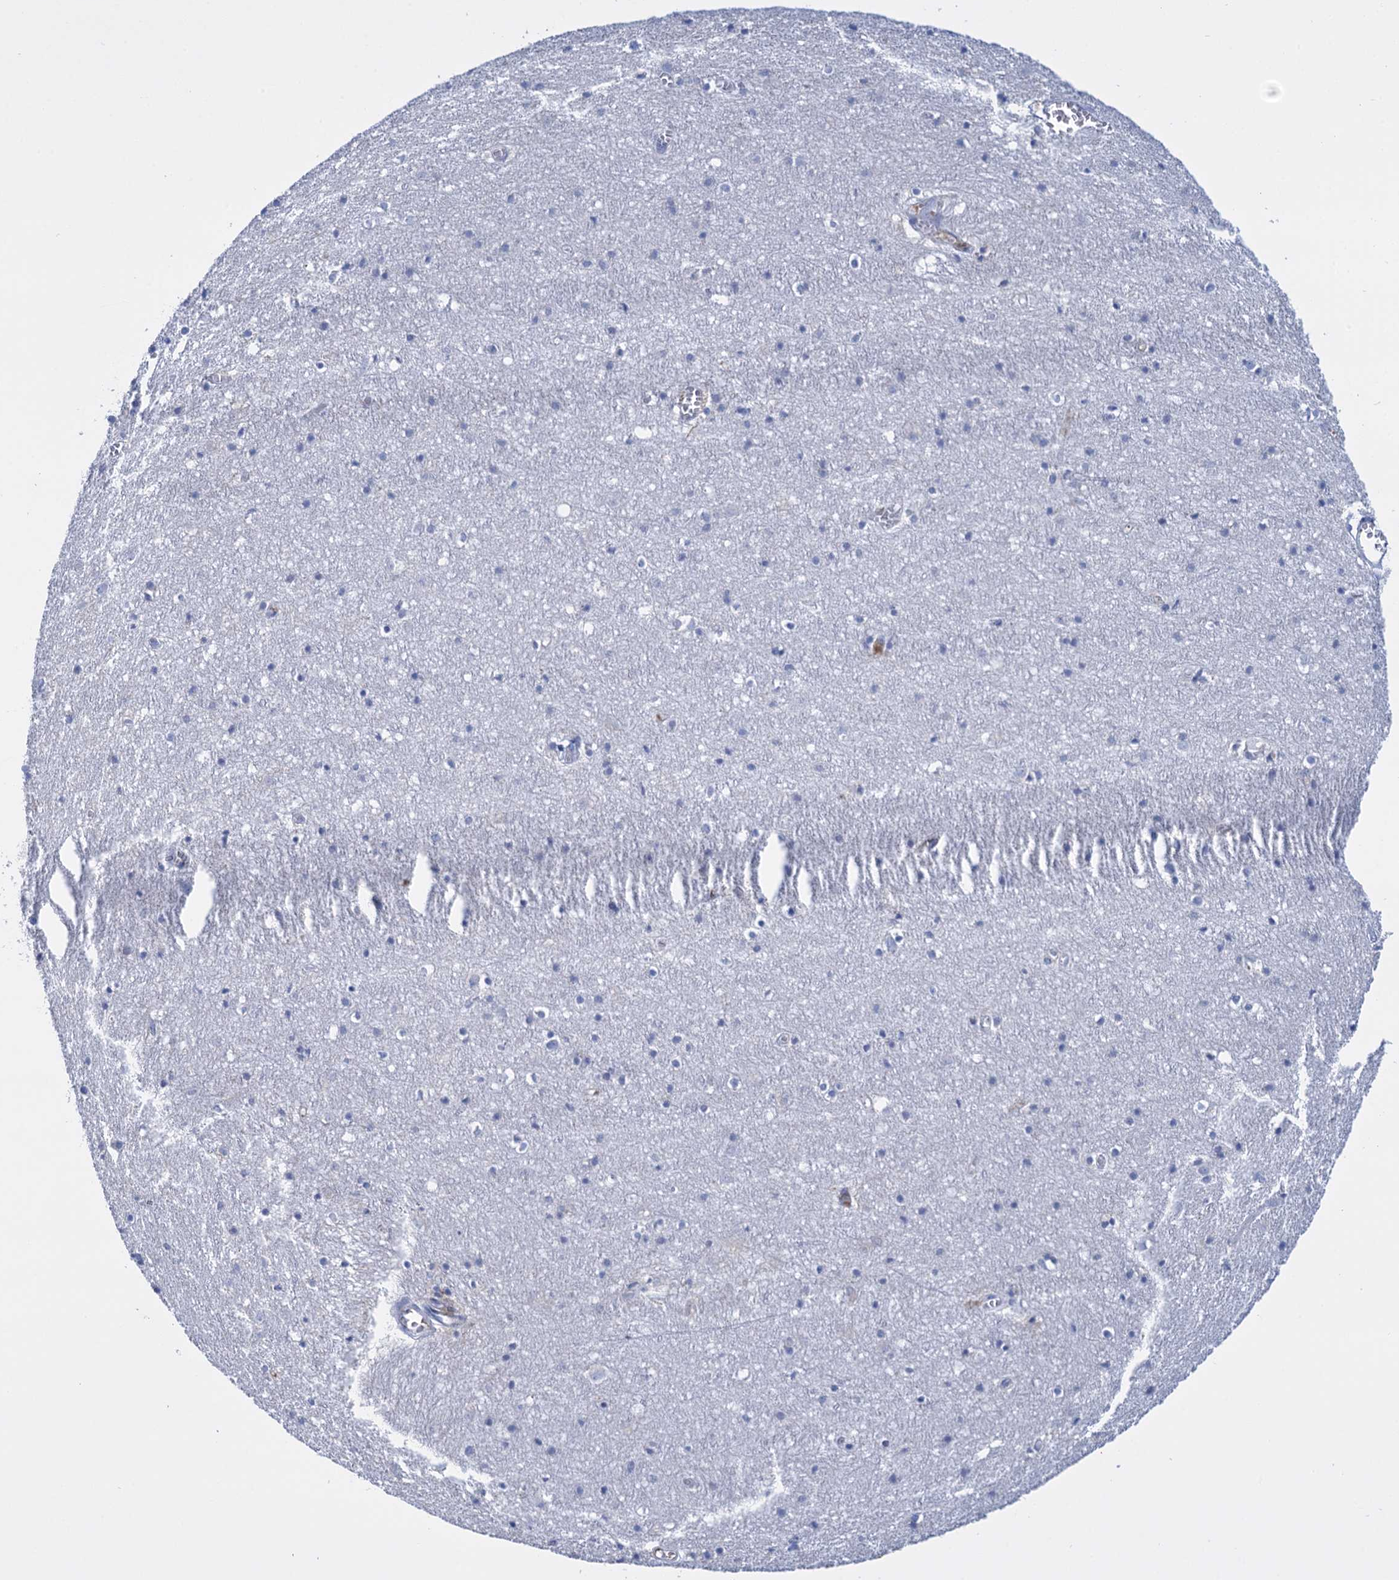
{"staining": {"intensity": "negative", "quantity": "none", "location": "none"}, "tissue": "cerebral cortex", "cell_type": "Endothelial cells", "image_type": "normal", "snomed": [{"axis": "morphology", "description": "Normal tissue, NOS"}, {"axis": "topography", "description": "Cerebral cortex"}], "caption": "IHC of benign cerebral cortex reveals no staining in endothelial cells.", "gene": "FBXW12", "patient": {"sex": "female", "age": 64}}